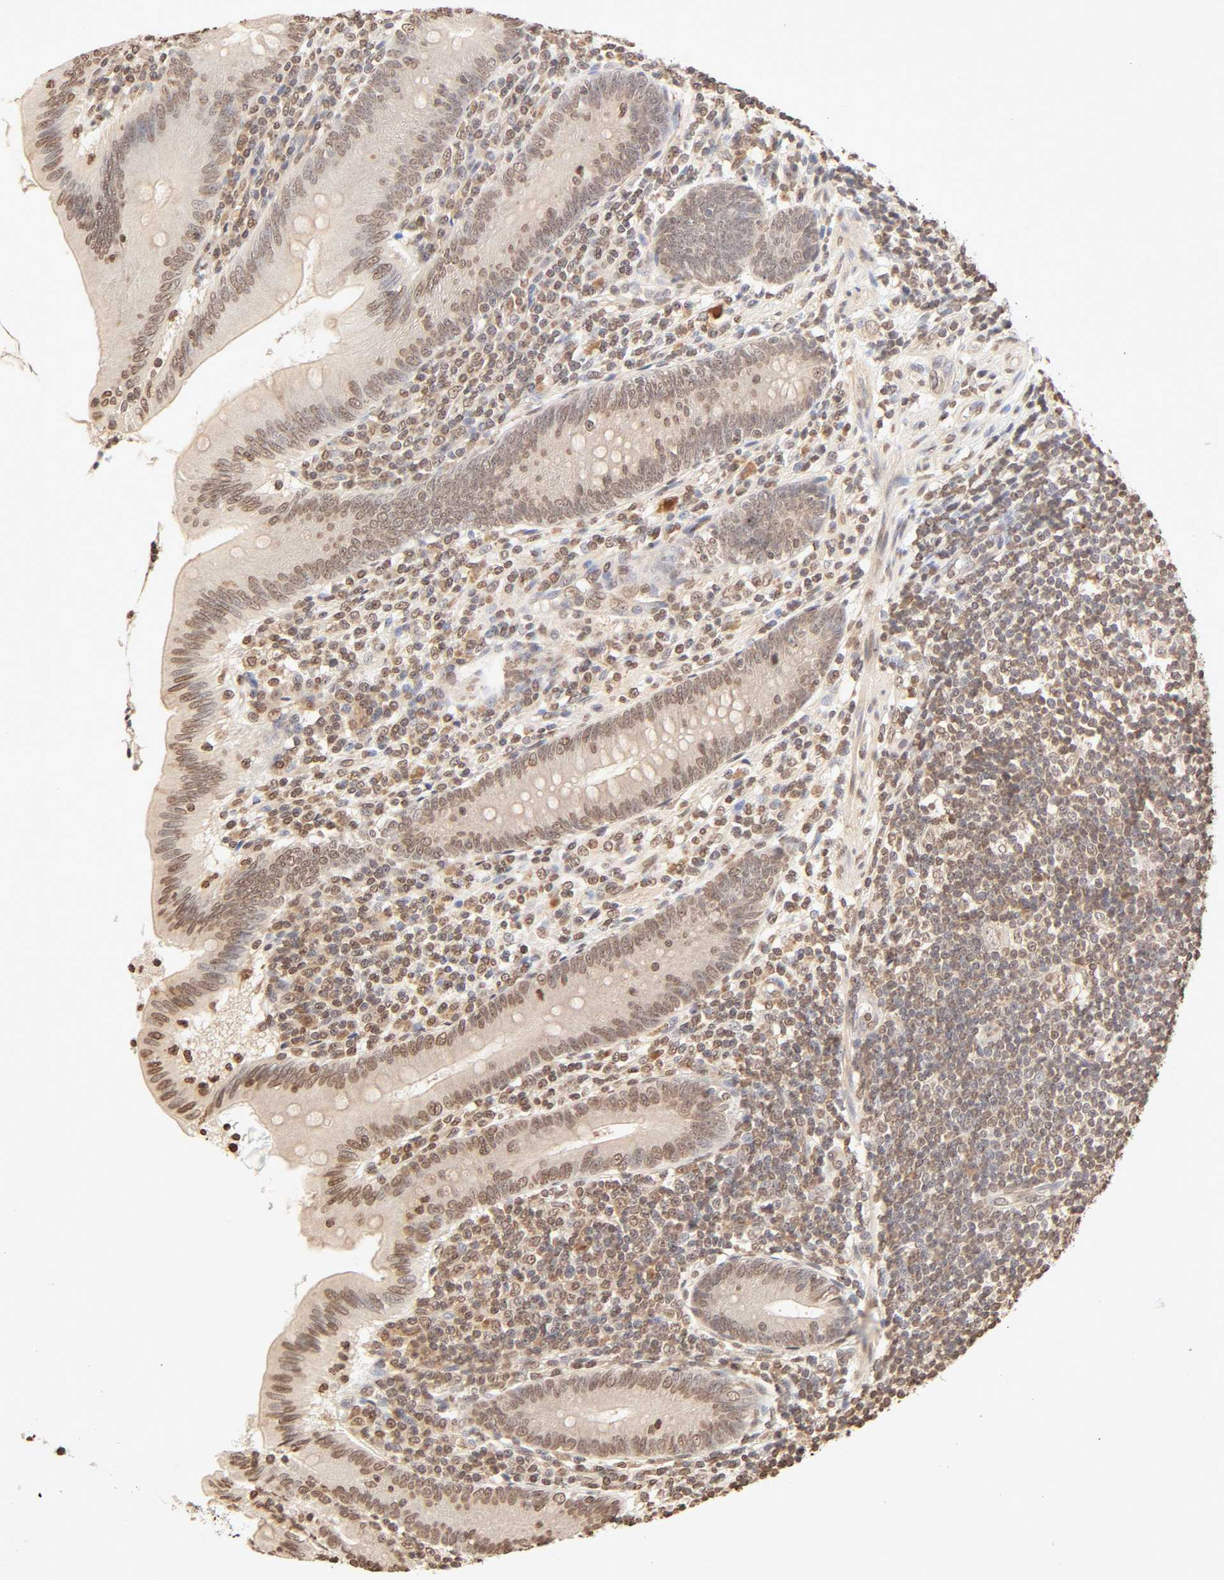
{"staining": {"intensity": "moderate", "quantity": ">75%", "location": "cytoplasmic/membranous,nuclear"}, "tissue": "appendix", "cell_type": "Glandular cells", "image_type": "normal", "snomed": [{"axis": "morphology", "description": "Normal tissue, NOS"}, {"axis": "morphology", "description": "Inflammation, NOS"}, {"axis": "topography", "description": "Appendix"}], "caption": "Immunohistochemistry (IHC) (DAB) staining of normal human appendix exhibits moderate cytoplasmic/membranous,nuclear protein positivity in approximately >75% of glandular cells.", "gene": "TBL1X", "patient": {"sex": "male", "age": 46}}